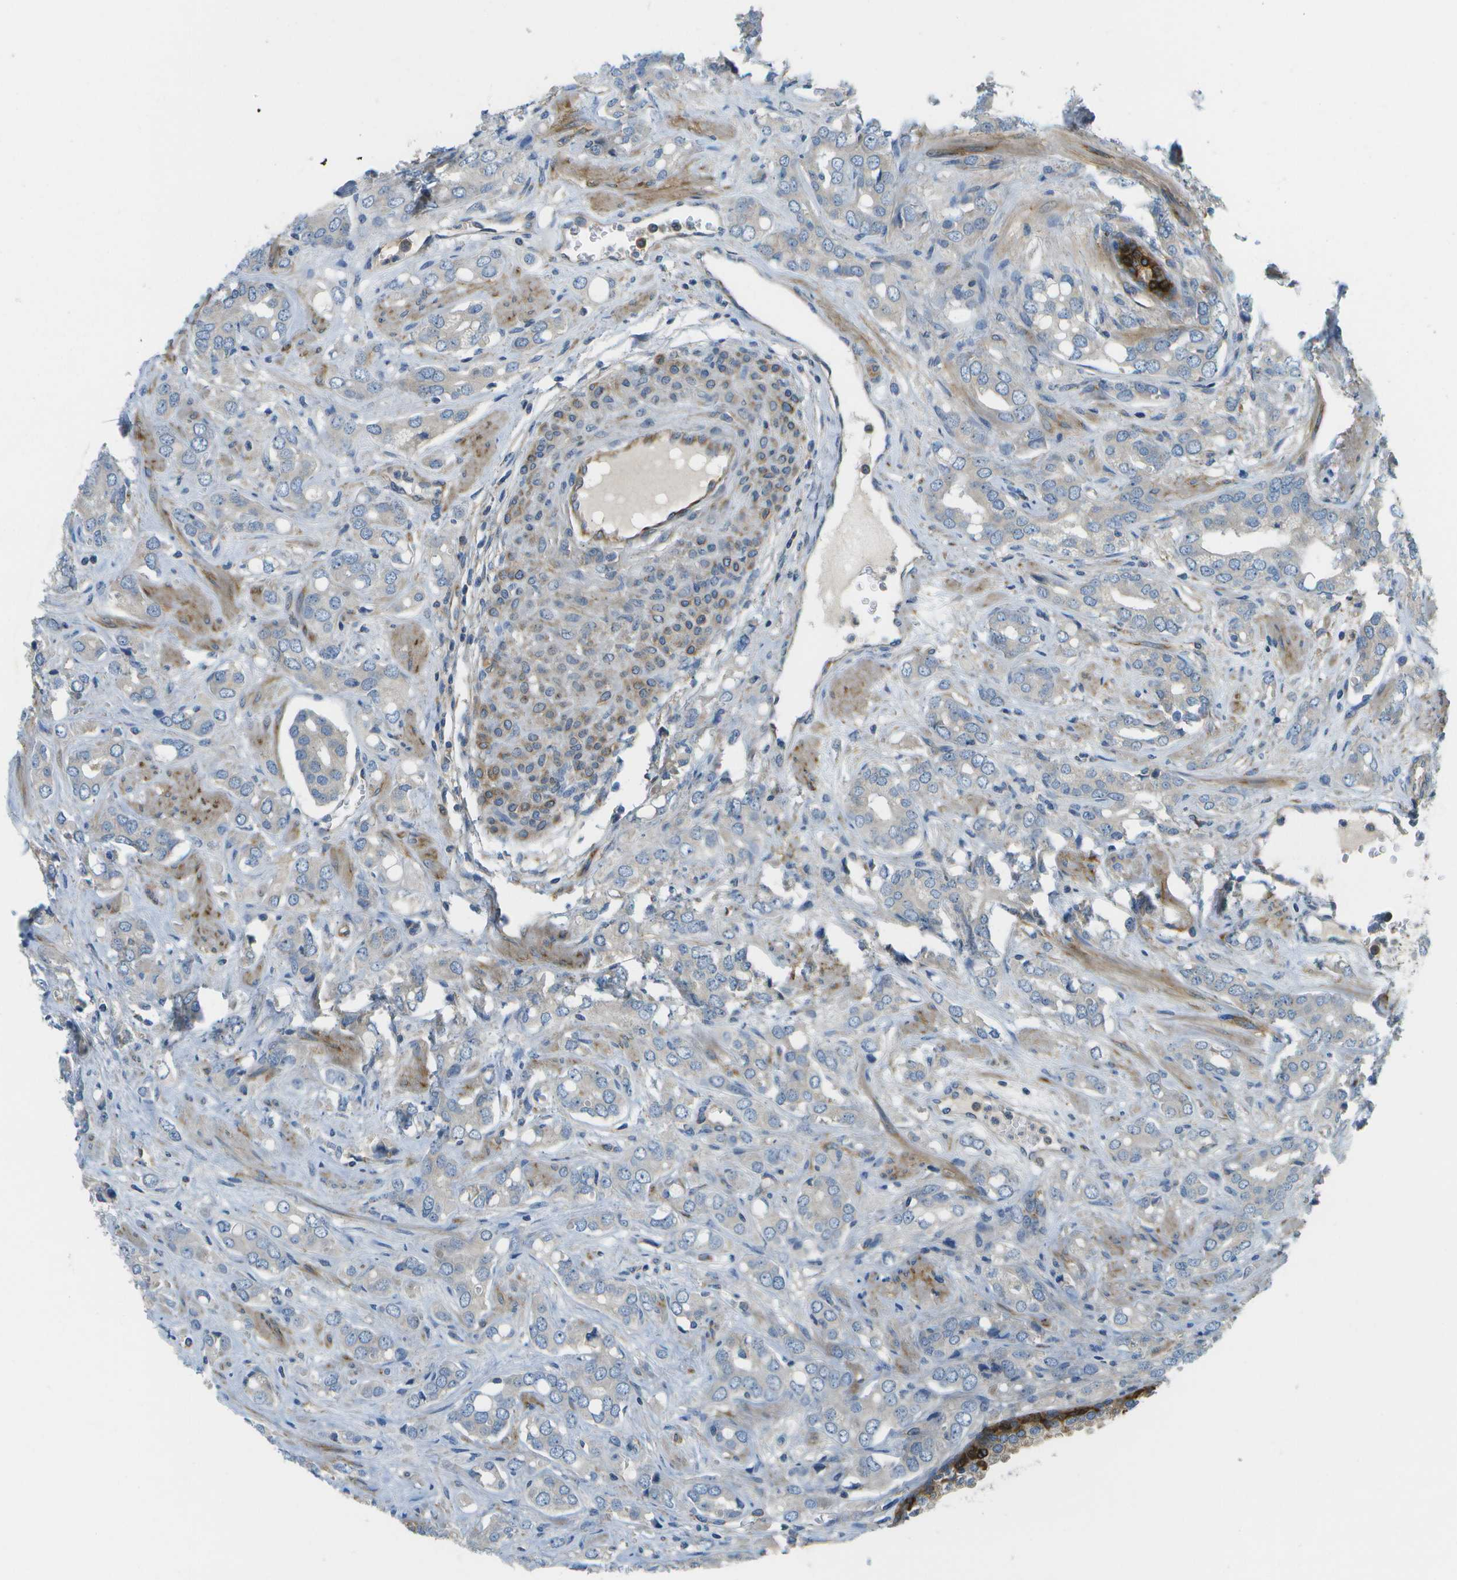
{"staining": {"intensity": "weak", "quantity": "<25%", "location": "cytoplasmic/membranous"}, "tissue": "prostate cancer", "cell_type": "Tumor cells", "image_type": "cancer", "snomed": [{"axis": "morphology", "description": "Adenocarcinoma, High grade"}, {"axis": "topography", "description": "Prostate"}], "caption": "Photomicrograph shows no significant protein positivity in tumor cells of prostate cancer.", "gene": "WNK2", "patient": {"sex": "male", "age": 64}}